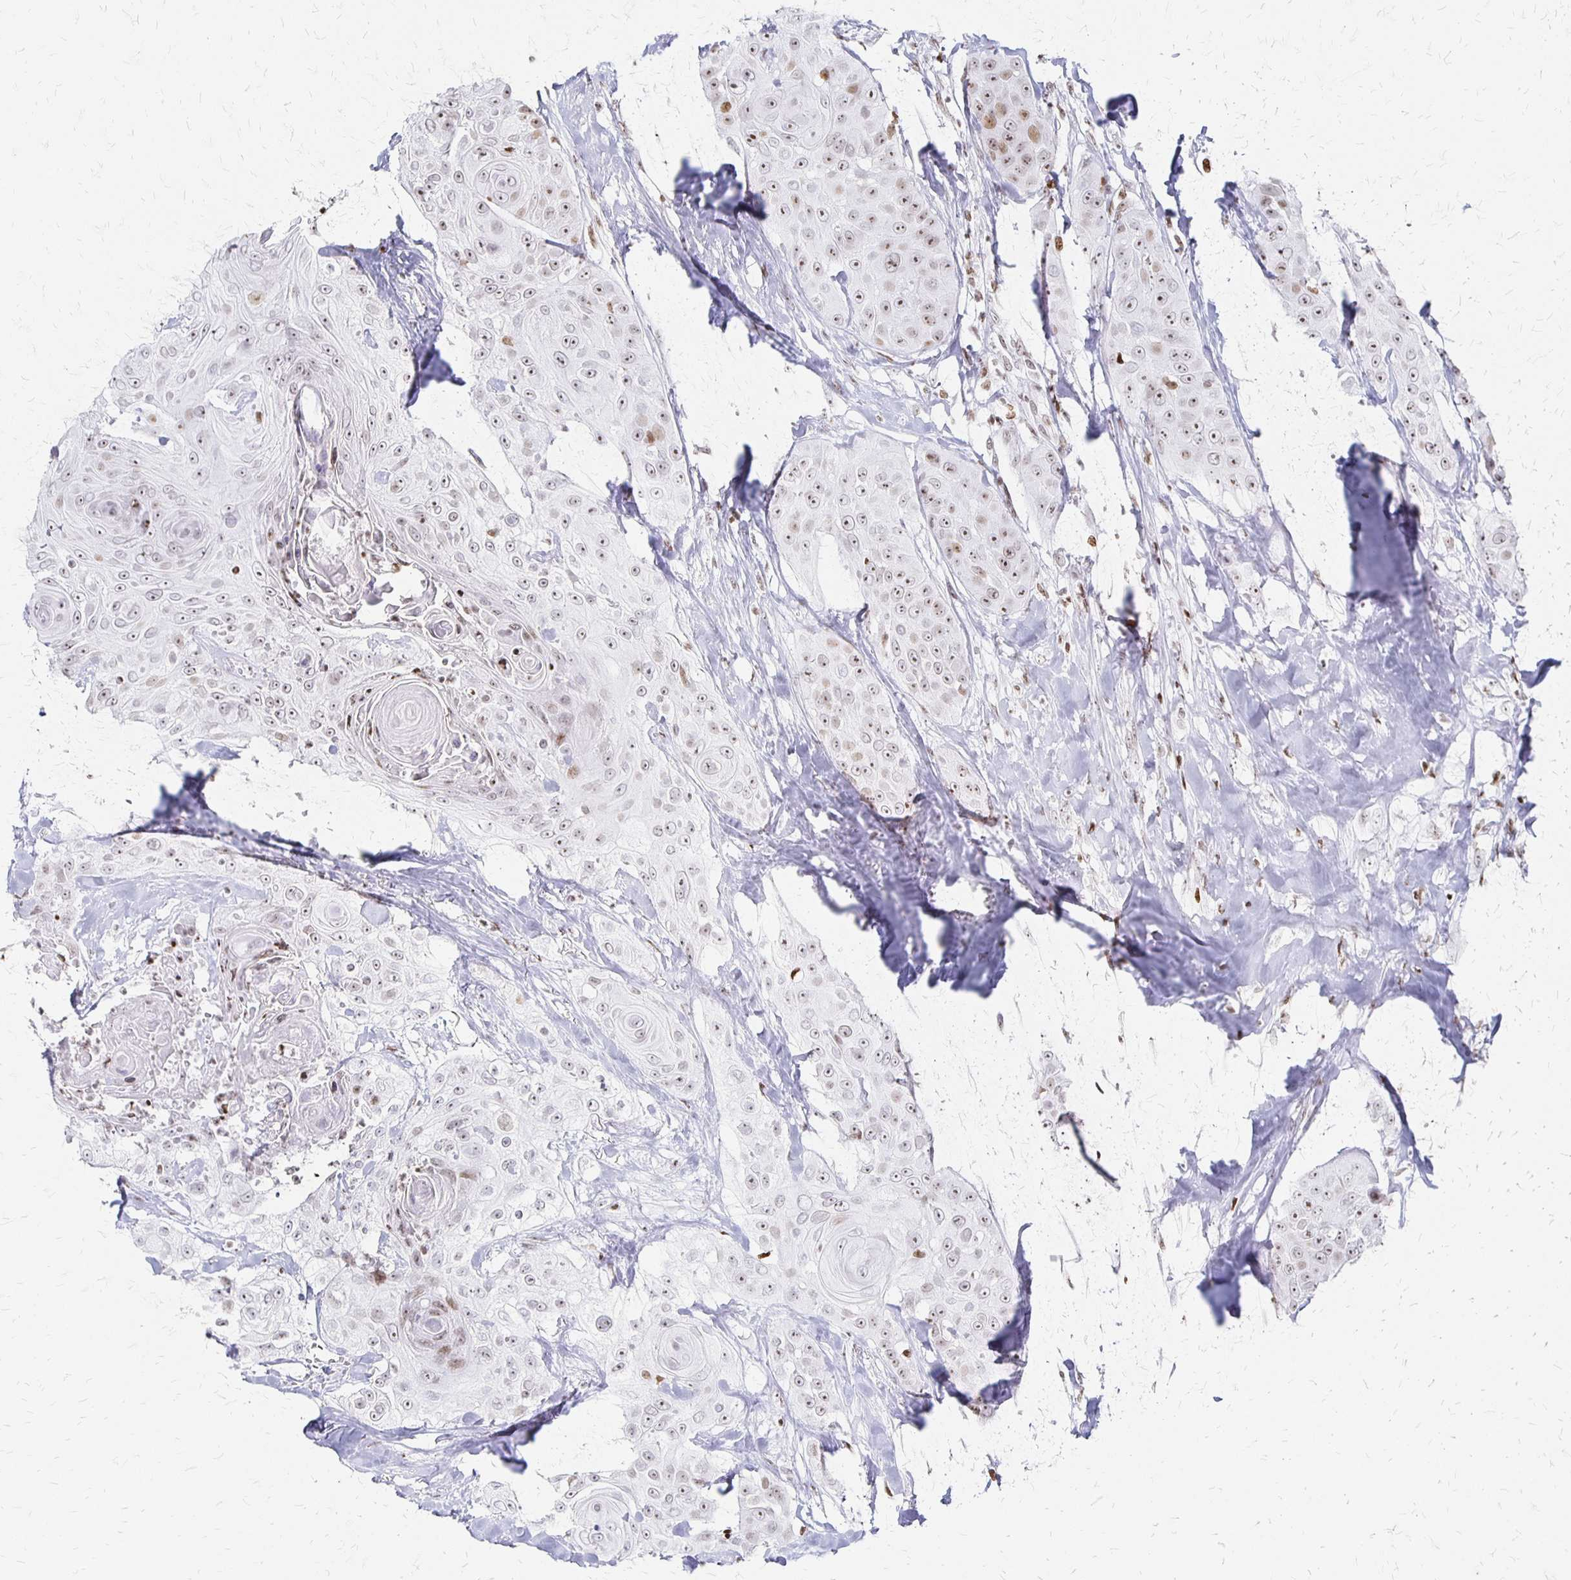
{"staining": {"intensity": "weak", "quantity": ">75%", "location": "nuclear"}, "tissue": "head and neck cancer", "cell_type": "Tumor cells", "image_type": "cancer", "snomed": [{"axis": "morphology", "description": "Squamous cell carcinoma, NOS"}, {"axis": "topography", "description": "Head-Neck"}], "caption": "Human head and neck squamous cell carcinoma stained with a brown dye reveals weak nuclear positive positivity in approximately >75% of tumor cells.", "gene": "ZNF280C", "patient": {"sex": "male", "age": 83}}